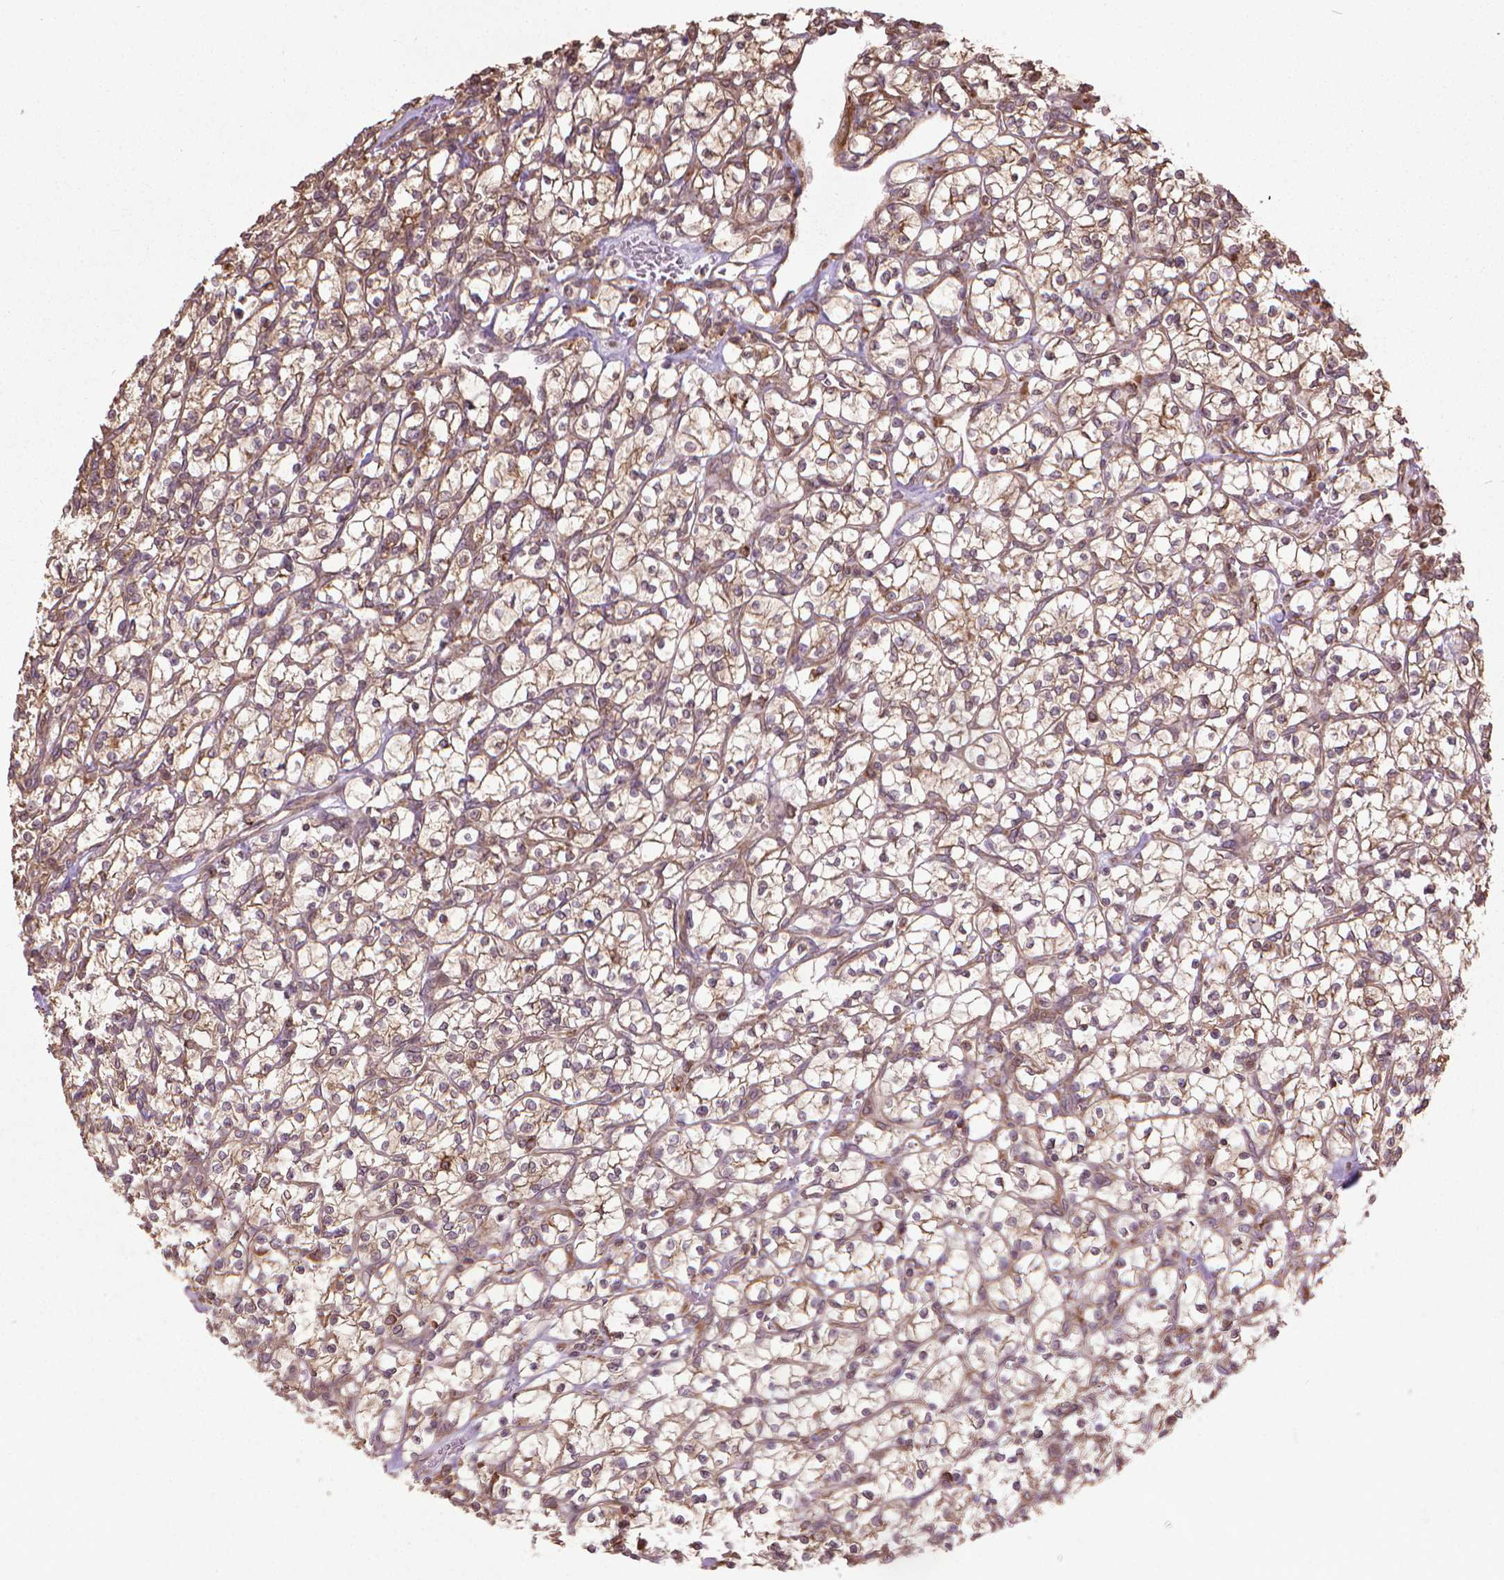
{"staining": {"intensity": "weak", "quantity": ">75%", "location": "cytoplasmic/membranous"}, "tissue": "renal cancer", "cell_type": "Tumor cells", "image_type": "cancer", "snomed": [{"axis": "morphology", "description": "Adenocarcinoma, NOS"}, {"axis": "topography", "description": "Kidney"}], "caption": "Protein expression analysis of renal cancer (adenocarcinoma) exhibits weak cytoplasmic/membranous expression in about >75% of tumor cells. The protein is shown in brown color, while the nuclei are stained blue.", "gene": "GAS1", "patient": {"sex": "female", "age": 64}}